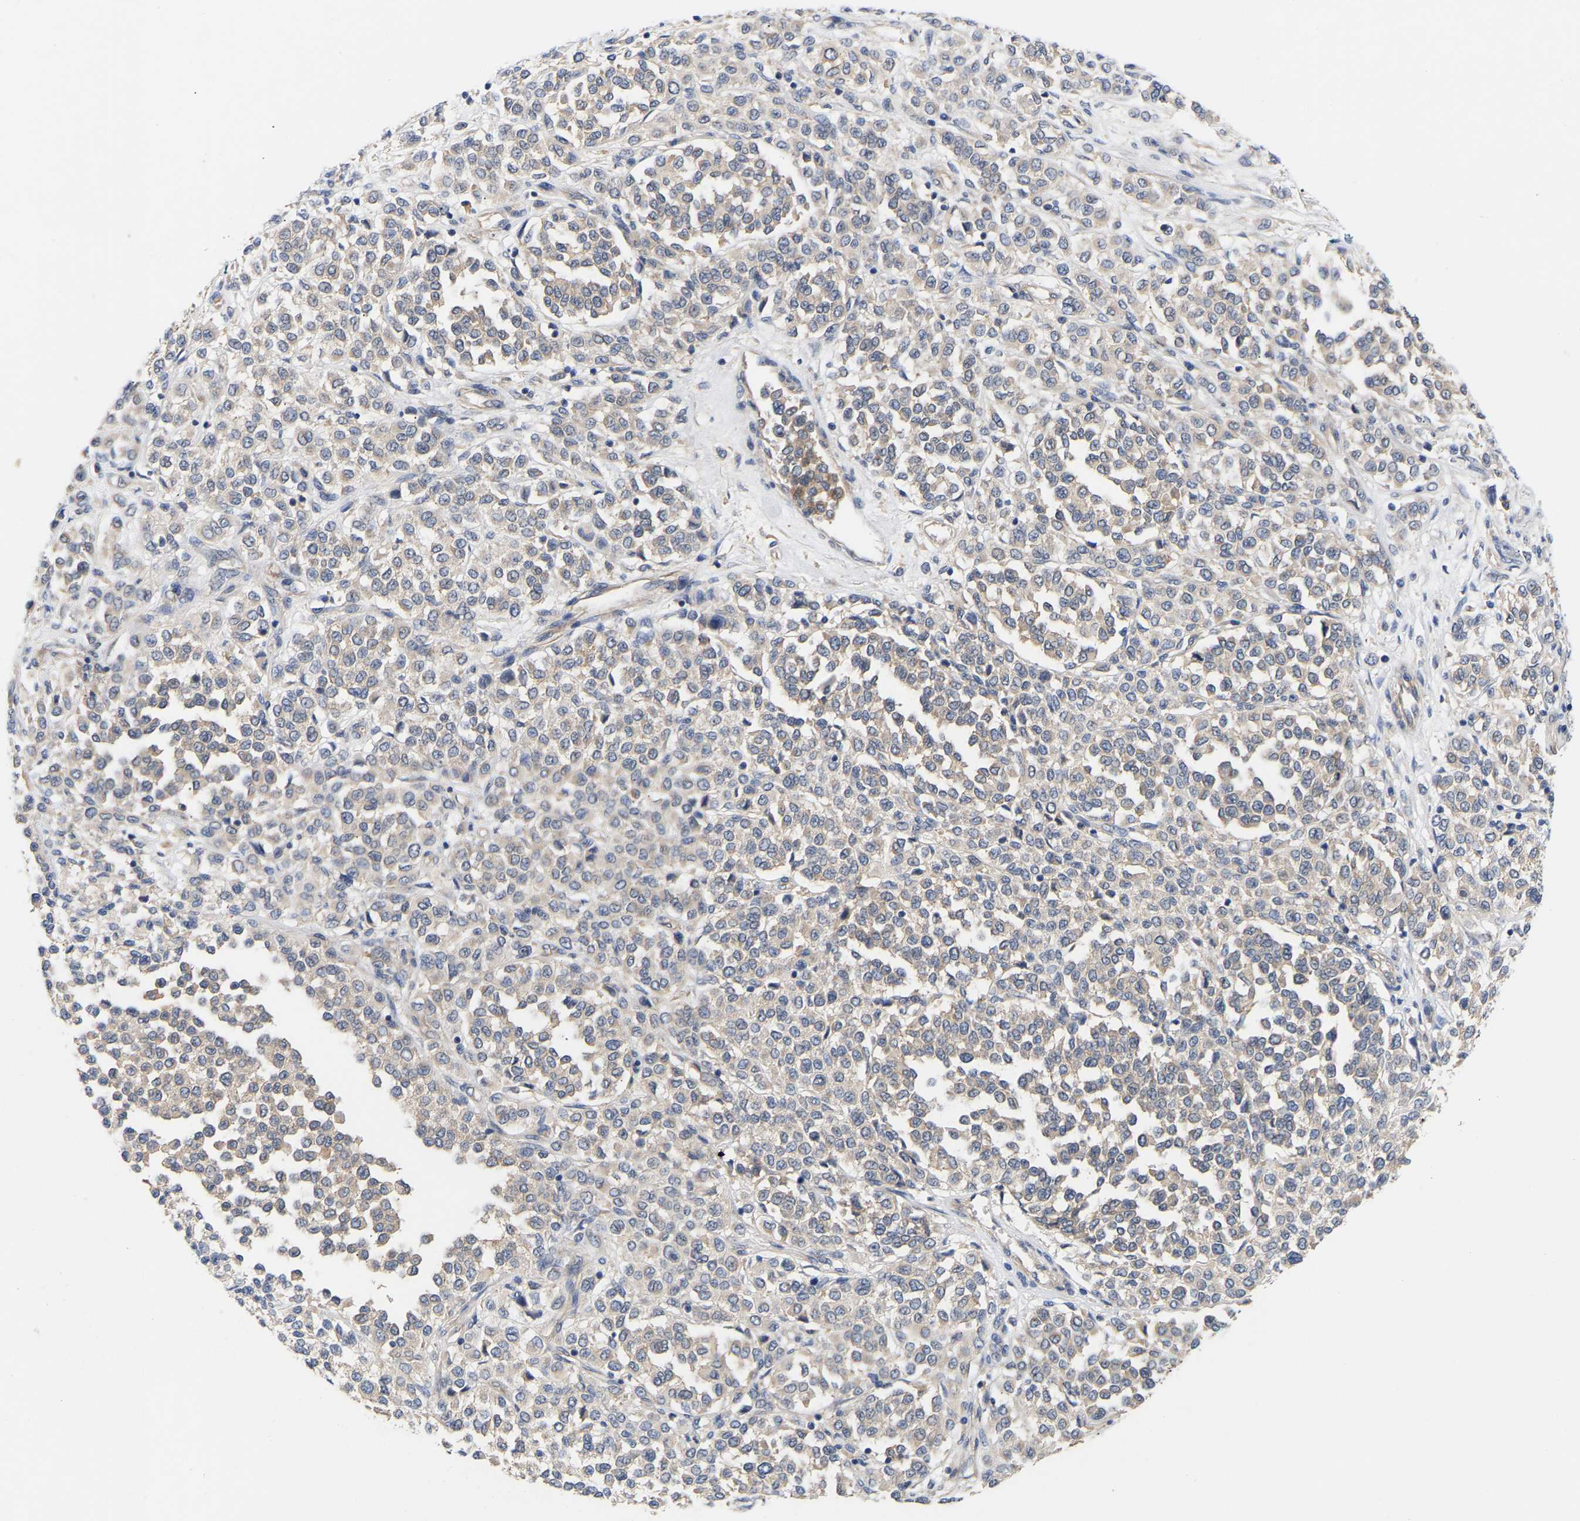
{"staining": {"intensity": "negative", "quantity": "none", "location": "none"}, "tissue": "melanoma", "cell_type": "Tumor cells", "image_type": "cancer", "snomed": [{"axis": "morphology", "description": "Malignant melanoma, Metastatic site"}, {"axis": "topography", "description": "Pancreas"}], "caption": "IHC photomicrograph of melanoma stained for a protein (brown), which displays no staining in tumor cells.", "gene": "KASH5", "patient": {"sex": "female", "age": 30}}